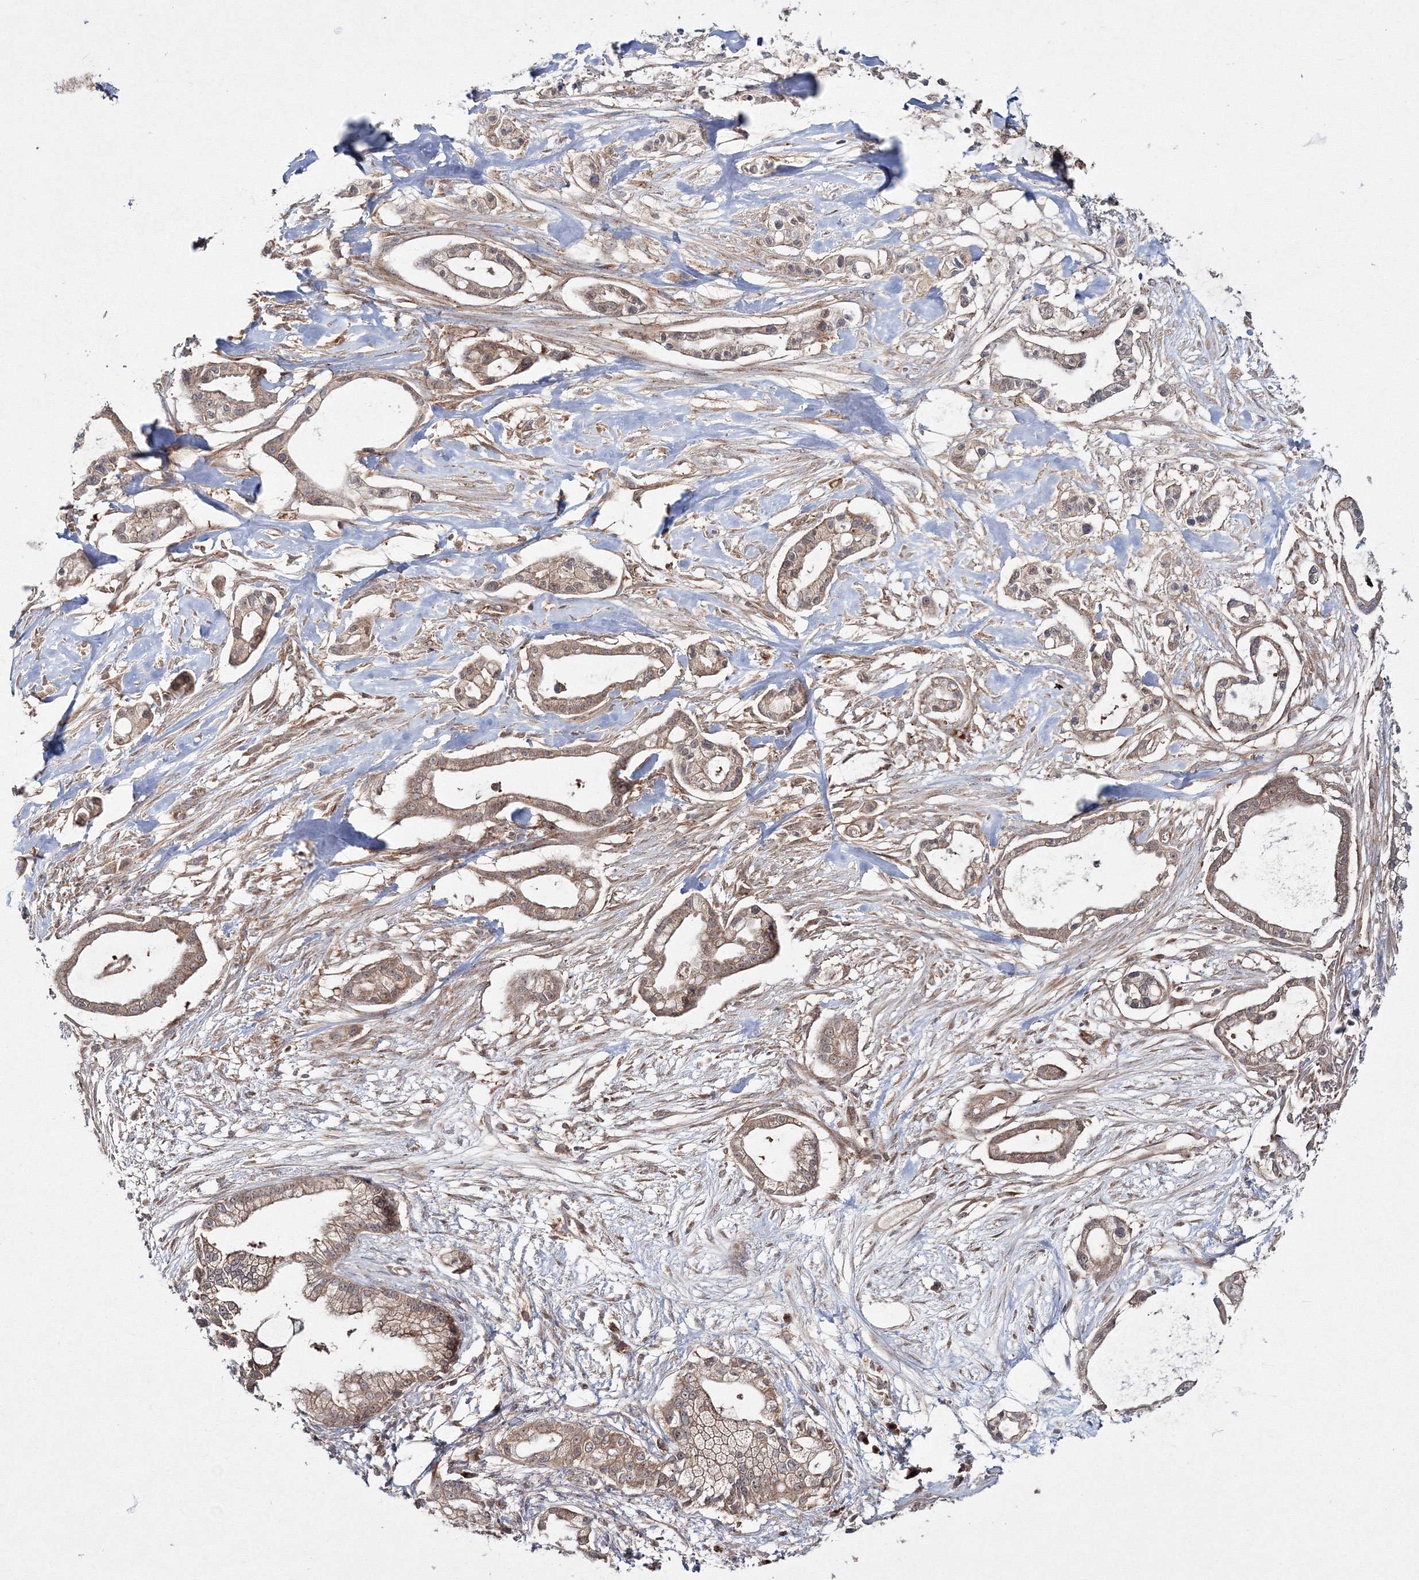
{"staining": {"intensity": "moderate", "quantity": ">75%", "location": "cytoplasmic/membranous,nuclear"}, "tissue": "pancreatic cancer", "cell_type": "Tumor cells", "image_type": "cancer", "snomed": [{"axis": "morphology", "description": "Adenocarcinoma, NOS"}, {"axis": "topography", "description": "Pancreas"}], "caption": "This histopathology image displays pancreatic adenocarcinoma stained with immunohistochemistry to label a protein in brown. The cytoplasmic/membranous and nuclear of tumor cells show moderate positivity for the protein. Nuclei are counter-stained blue.", "gene": "PEX13", "patient": {"sex": "male", "age": 68}}